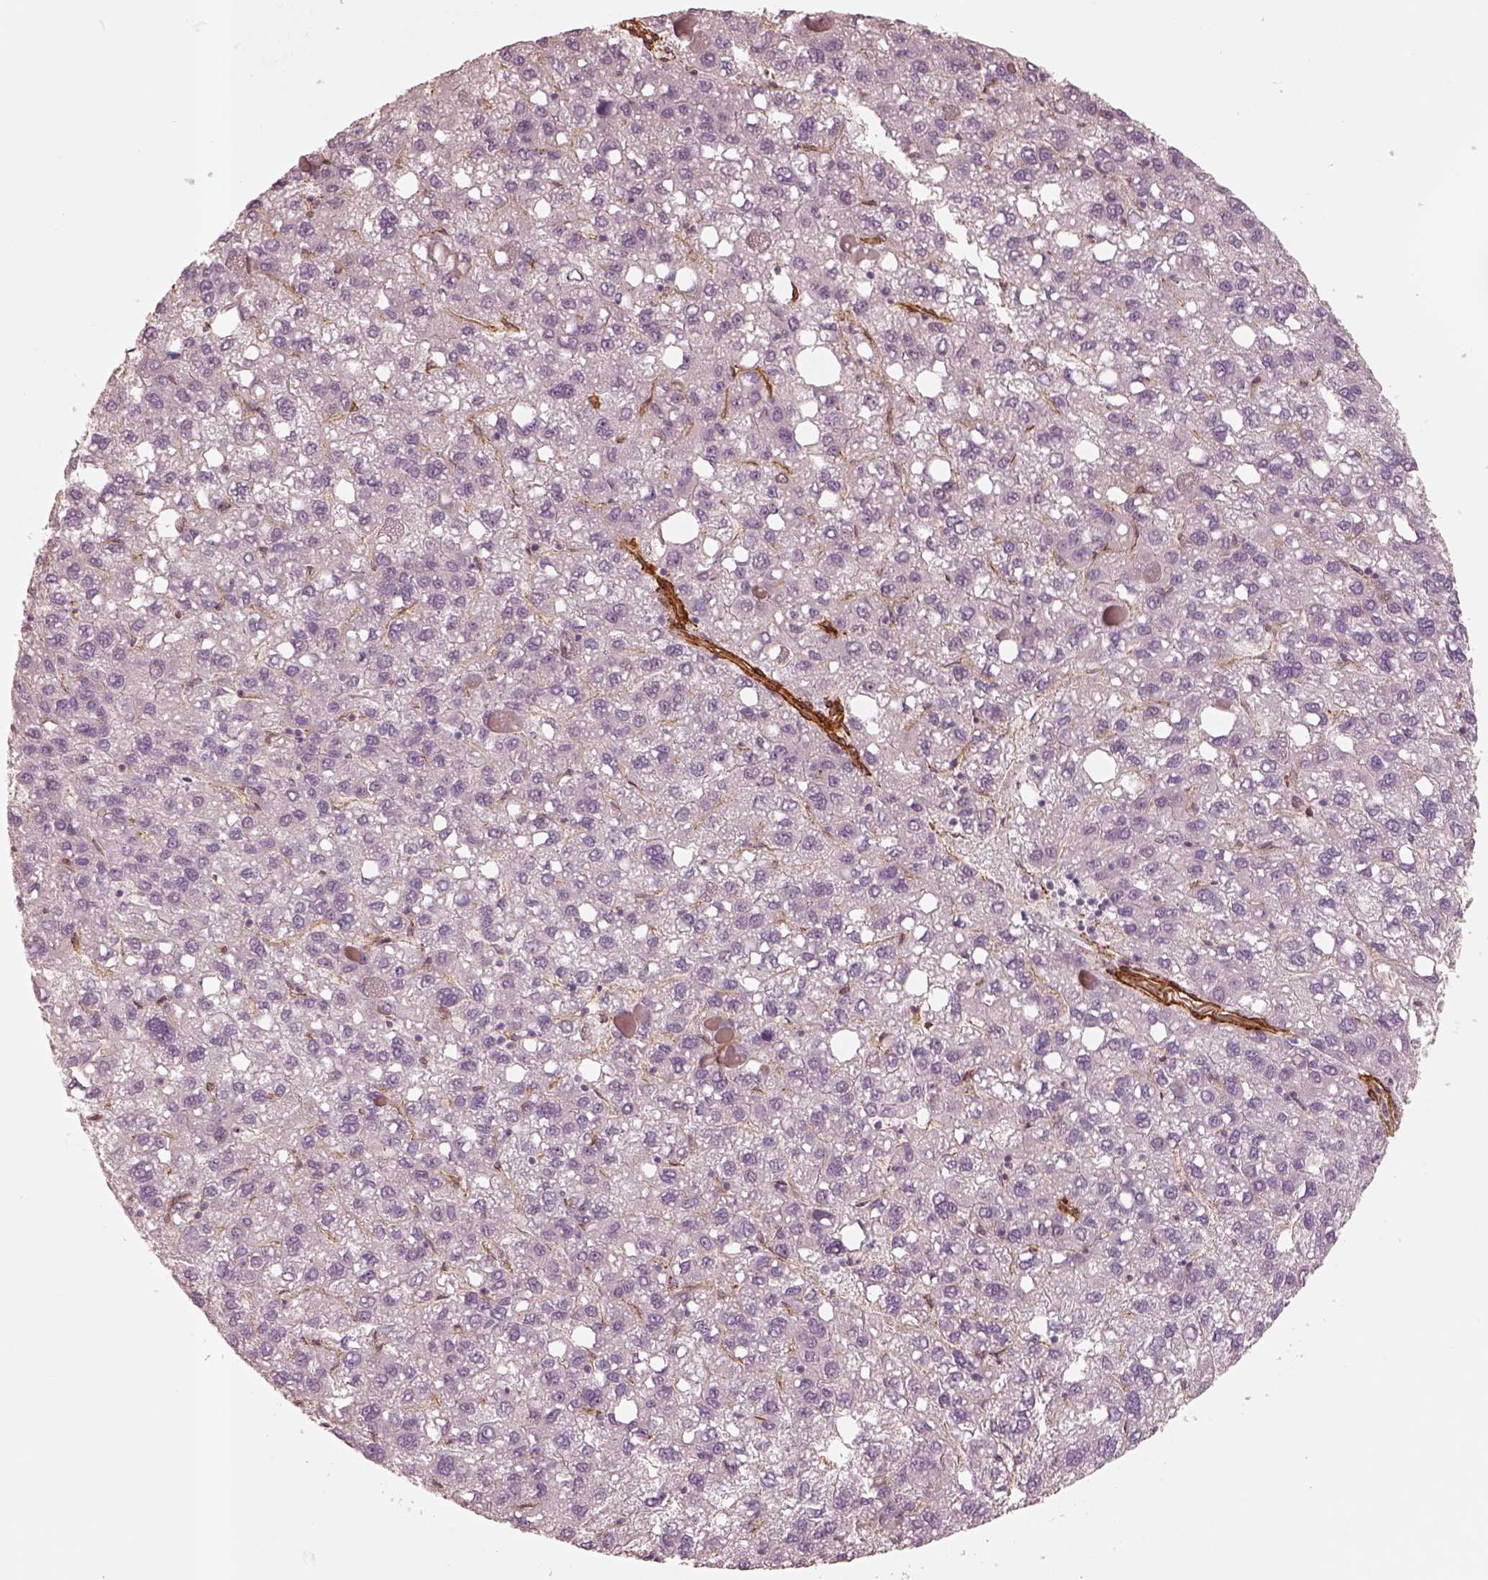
{"staining": {"intensity": "negative", "quantity": "none", "location": "none"}, "tissue": "liver cancer", "cell_type": "Tumor cells", "image_type": "cancer", "snomed": [{"axis": "morphology", "description": "Carcinoma, Hepatocellular, NOS"}, {"axis": "topography", "description": "Liver"}], "caption": "A high-resolution histopathology image shows immunohistochemistry (IHC) staining of liver cancer (hepatocellular carcinoma), which demonstrates no significant positivity in tumor cells.", "gene": "CRYM", "patient": {"sex": "female", "age": 82}}